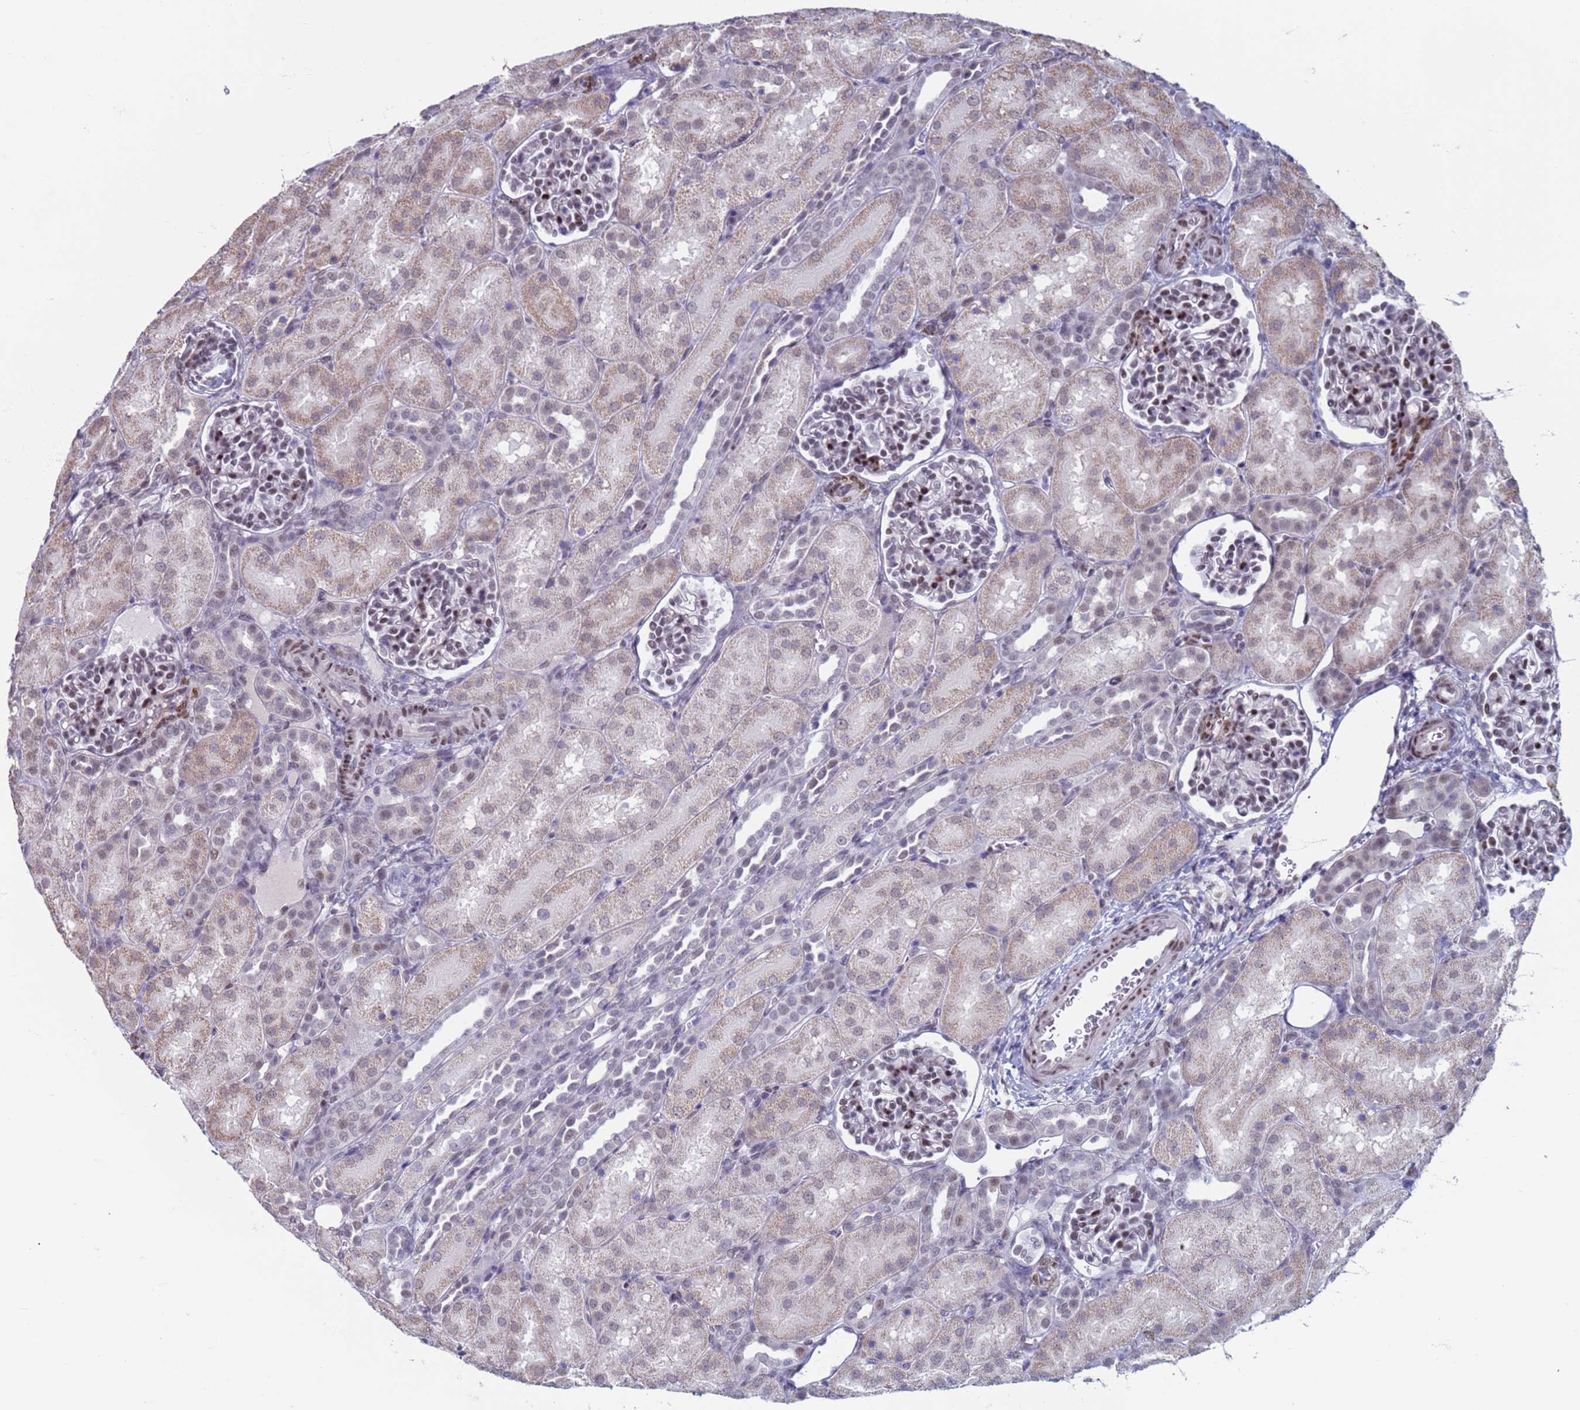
{"staining": {"intensity": "moderate", "quantity": "25%-75%", "location": "nuclear"}, "tissue": "kidney", "cell_type": "Cells in glomeruli", "image_type": "normal", "snomed": [{"axis": "morphology", "description": "Normal tissue, NOS"}, {"axis": "topography", "description": "Kidney"}], "caption": "Protein staining displays moderate nuclear positivity in about 25%-75% of cells in glomeruli in benign kidney.", "gene": "SAE1", "patient": {"sex": "male", "age": 1}}